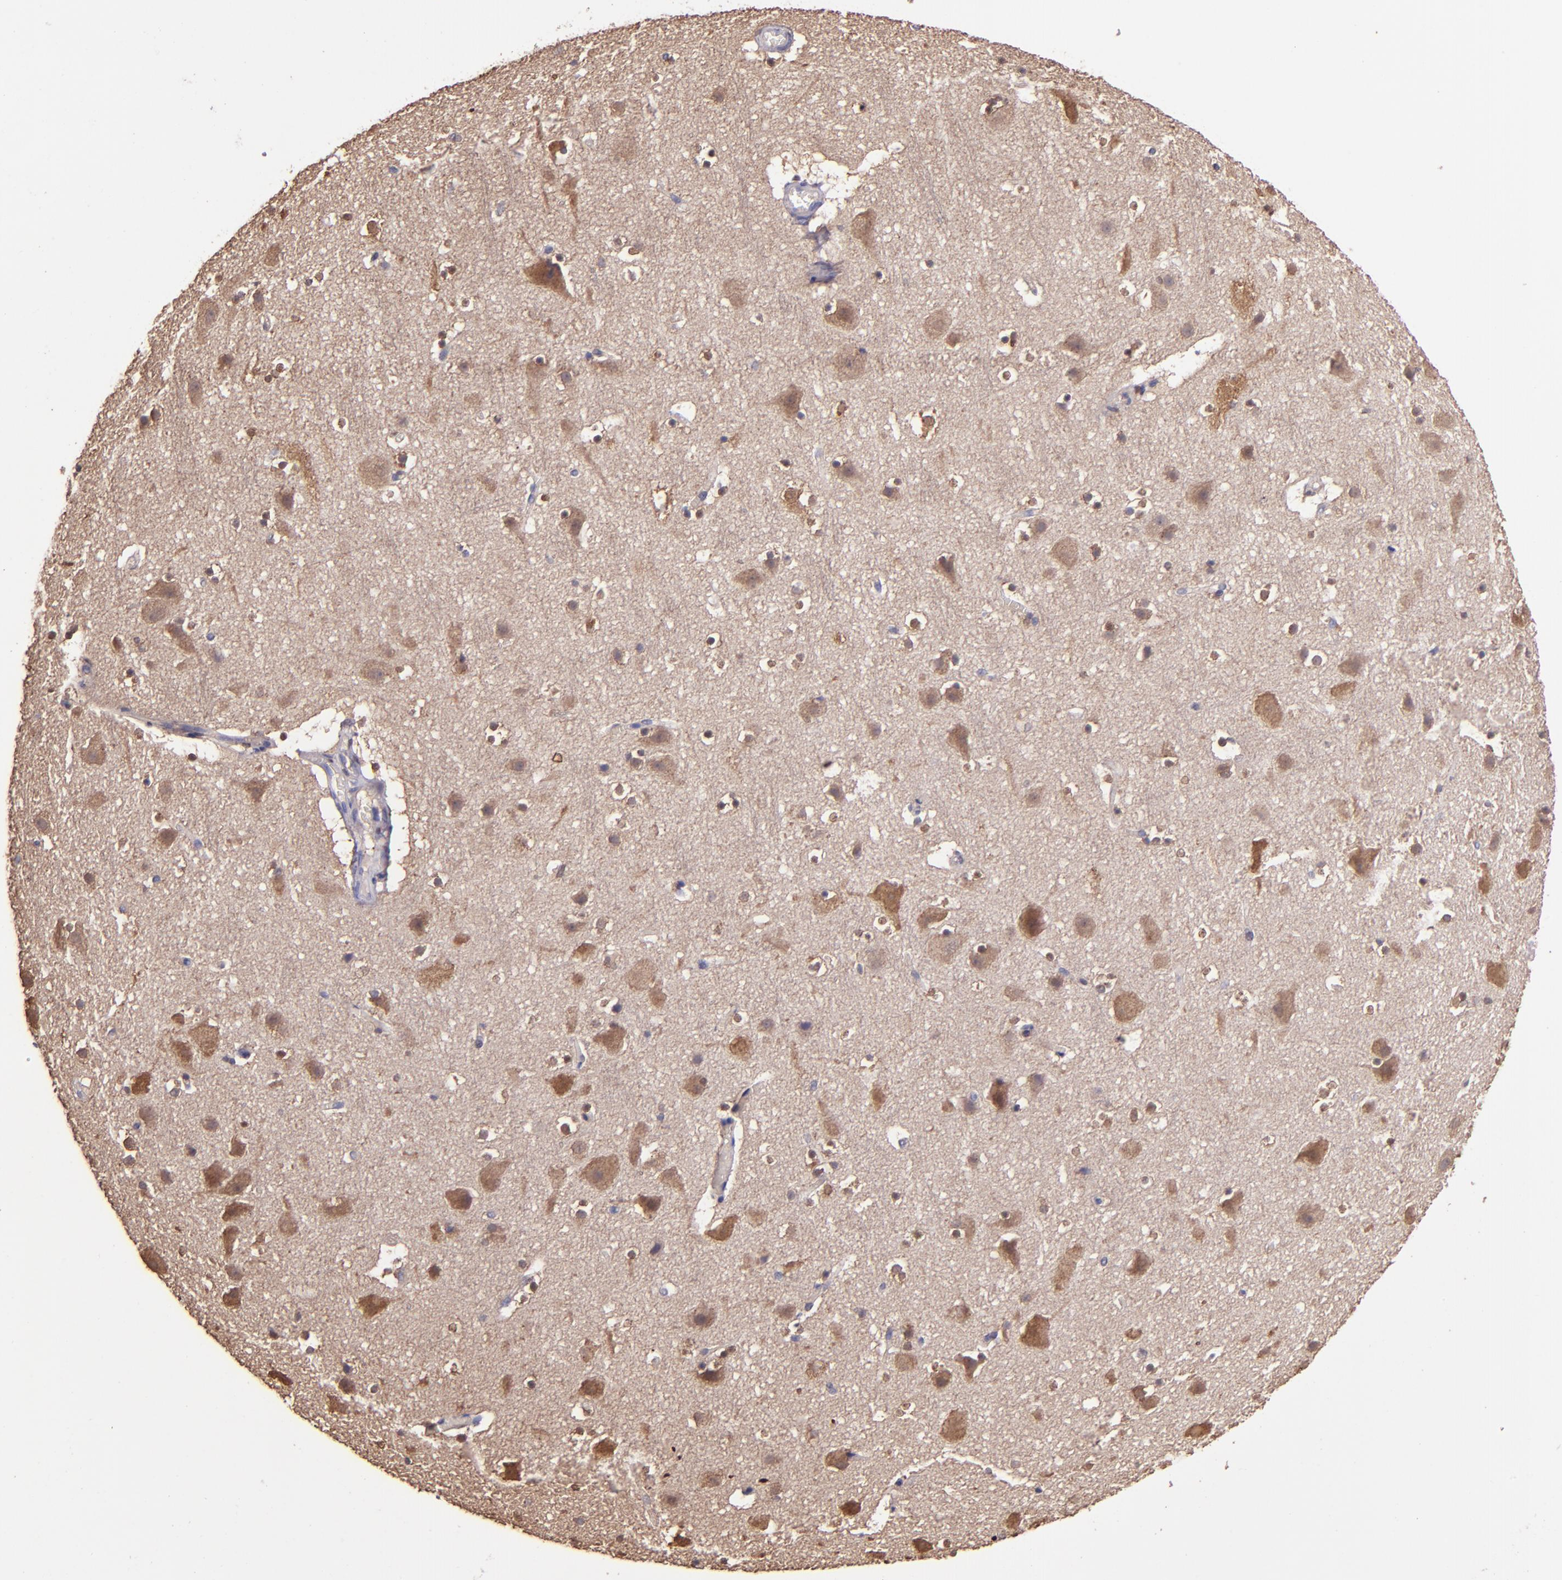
{"staining": {"intensity": "negative", "quantity": "none", "location": "none"}, "tissue": "cerebral cortex", "cell_type": "Endothelial cells", "image_type": "normal", "snomed": [{"axis": "morphology", "description": "Normal tissue, NOS"}, {"axis": "topography", "description": "Cerebral cortex"}], "caption": "The micrograph demonstrates no staining of endothelial cells in unremarkable cerebral cortex.", "gene": "WASH6P", "patient": {"sex": "male", "age": 45}}